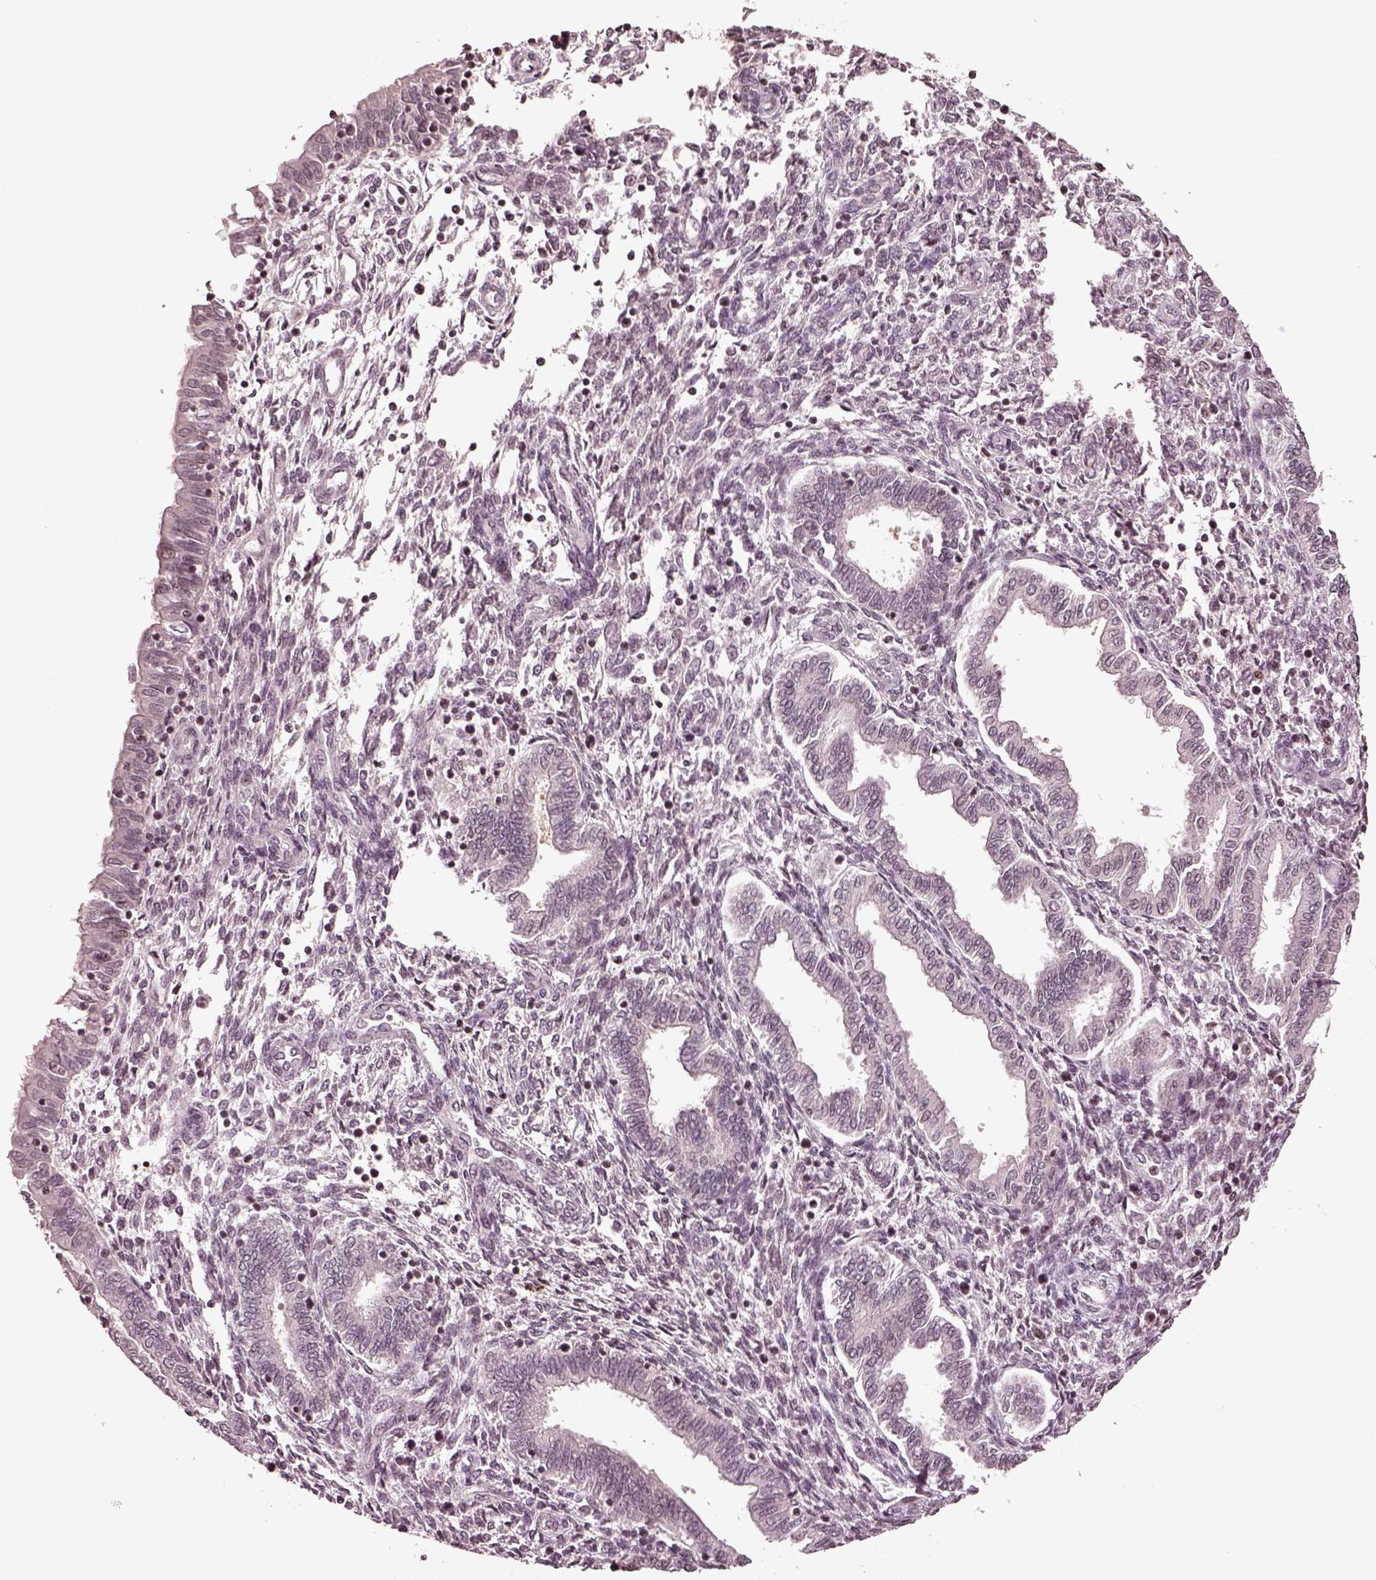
{"staining": {"intensity": "negative", "quantity": "none", "location": "none"}, "tissue": "endometrium", "cell_type": "Cells in endometrial stroma", "image_type": "normal", "snomed": [{"axis": "morphology", "description": "Normal tissue, NOS"}, {"axis": "topography", "description": "Endometrium"}], "caption": "Immunohistochemistry micrograph of benign human endometrium stained for a protein (brown), which reveals no positivity in cells in endometrial stroma.", "gene": "GRM4", "patient": {"sex": "female", "age": 42}}